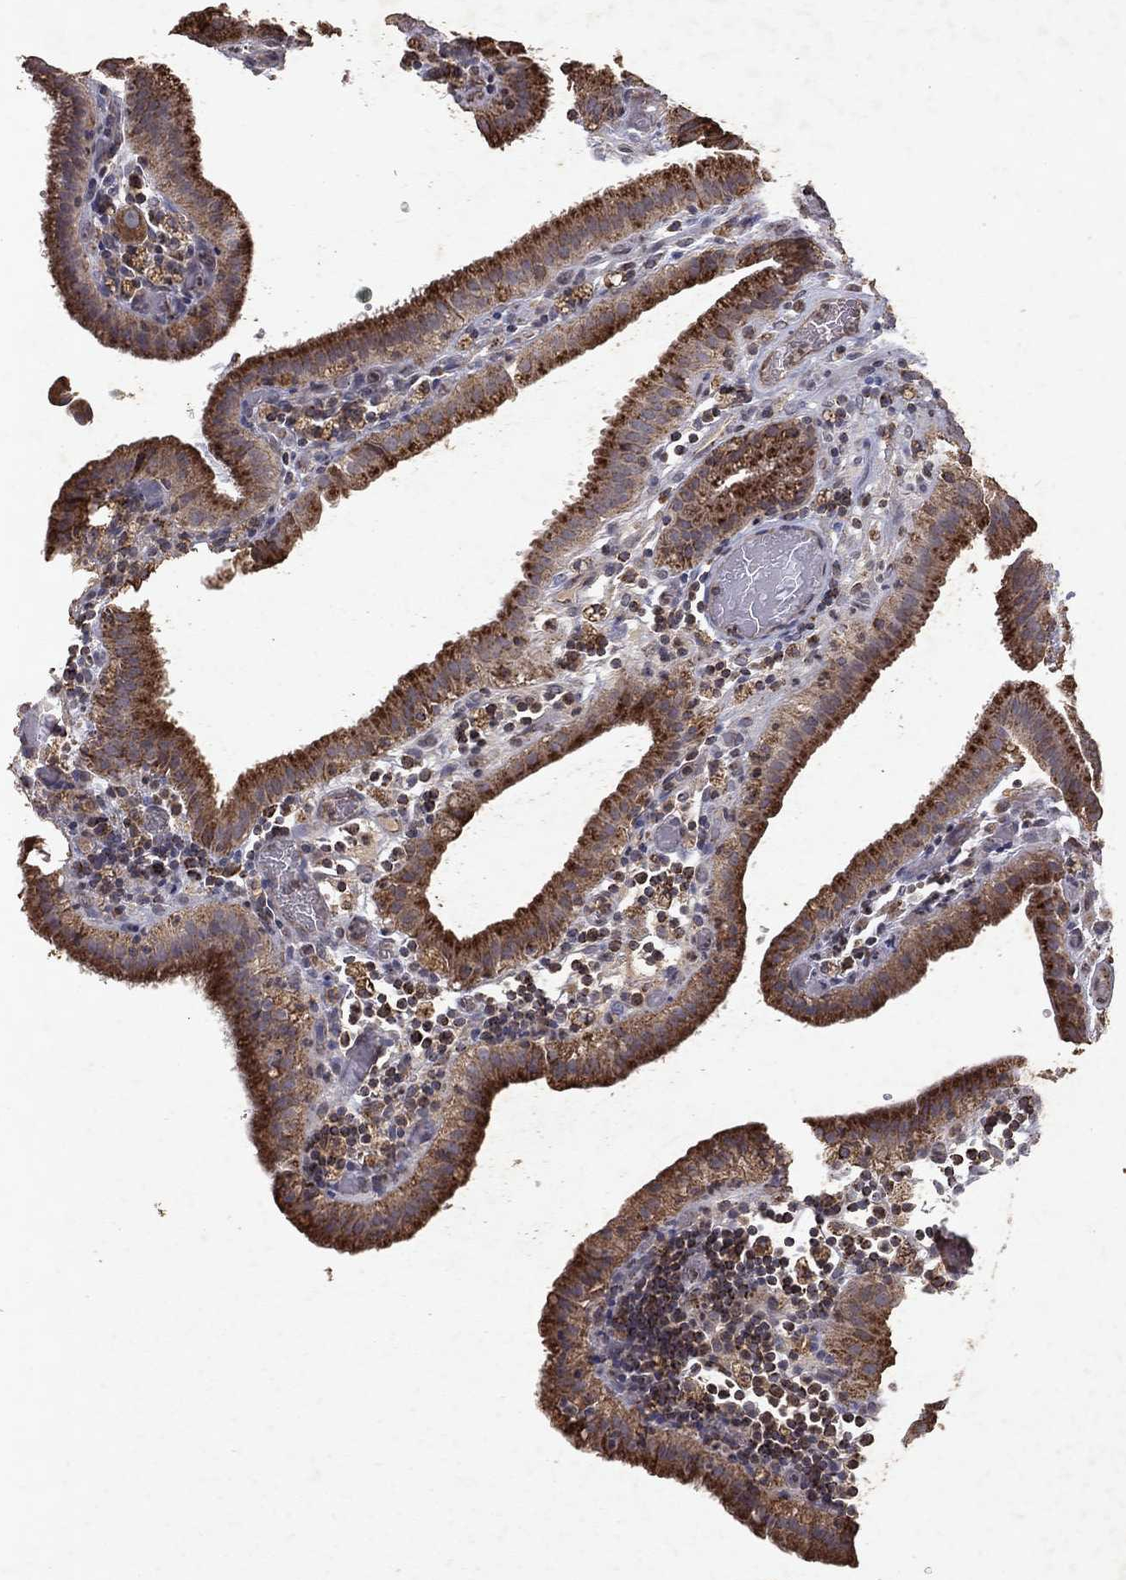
{"staining": {"intensity": "moderate", "quantity": ">75%", "location": "cytoplasmic/membranous"}, "tissue": "gallbladder", "cell_type": "Glandular cells", "image_type": "normal", "snomed": [{"axis": "morphology", "description": "Normal tissue, NOS"}, {"axis": "topography", "description": "Gallbladder"}], "caption": "Gallbladder stained with IHC exhibits moderate cytoplasmic/membranous positivity in approximately >75% of glandular cells.", "gene": "PYROXD2", "patient": {"sex": "male", "age": 62}}